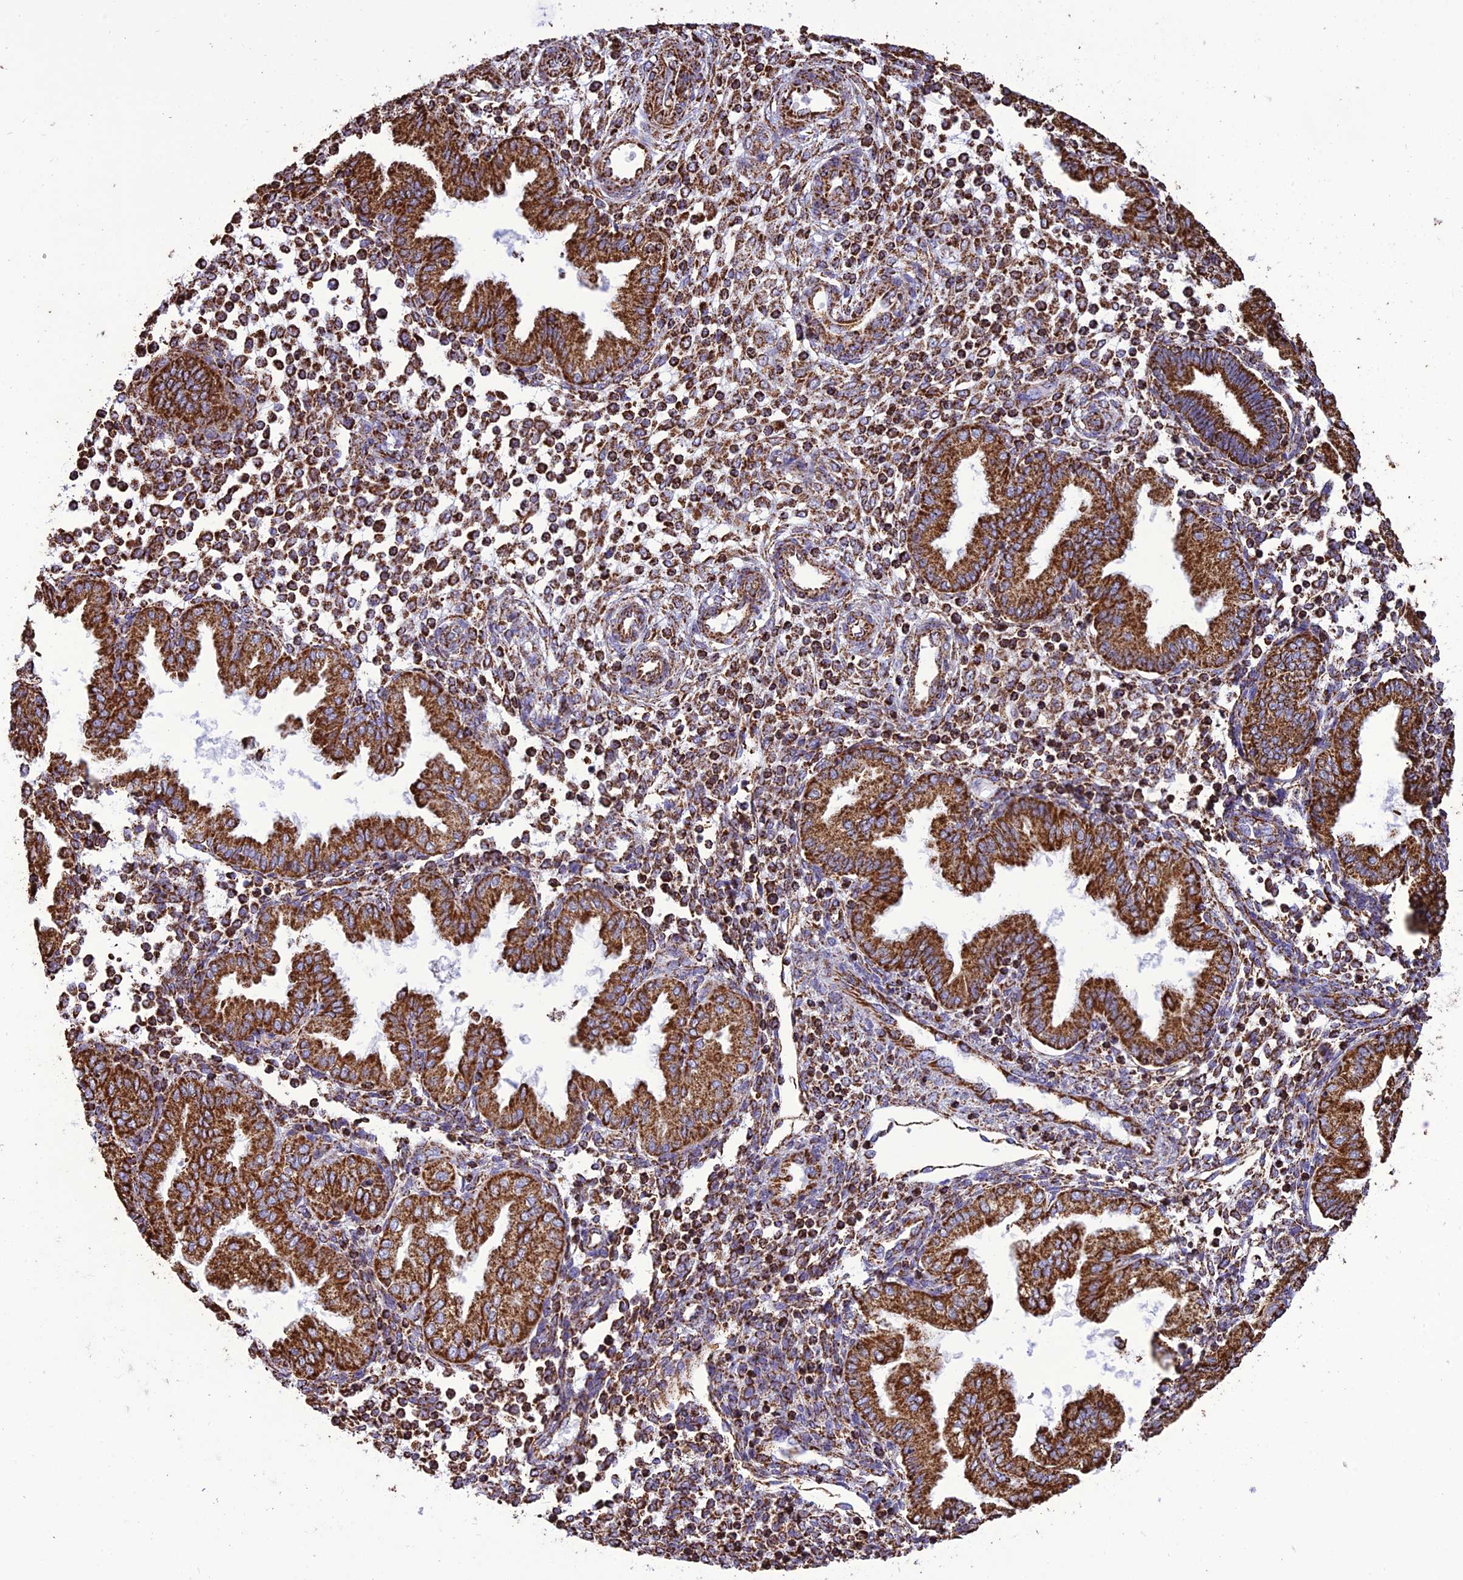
{"staining": {"intensity": "strong", "quantity": "25%-75%", "location": "cytoplasmic/membranous"}, "tissue": "endometrium", "cell_type": "Cells in endometrial stroma", "image_type": "normal", "snomed": [{"axis": "morphology", "description": "Normal tissue, NOS"}, {"axis": "topography", "description": "Endometrium"}], "caption": "Human endometrium stained with a brown dye exhibits strong cytoplasmic/membranous positive staining in about 25%-75% of cells in endometrial stroma.", "gene": "NDUFAF1", "patient": {"sex": "female", "age": 53}}